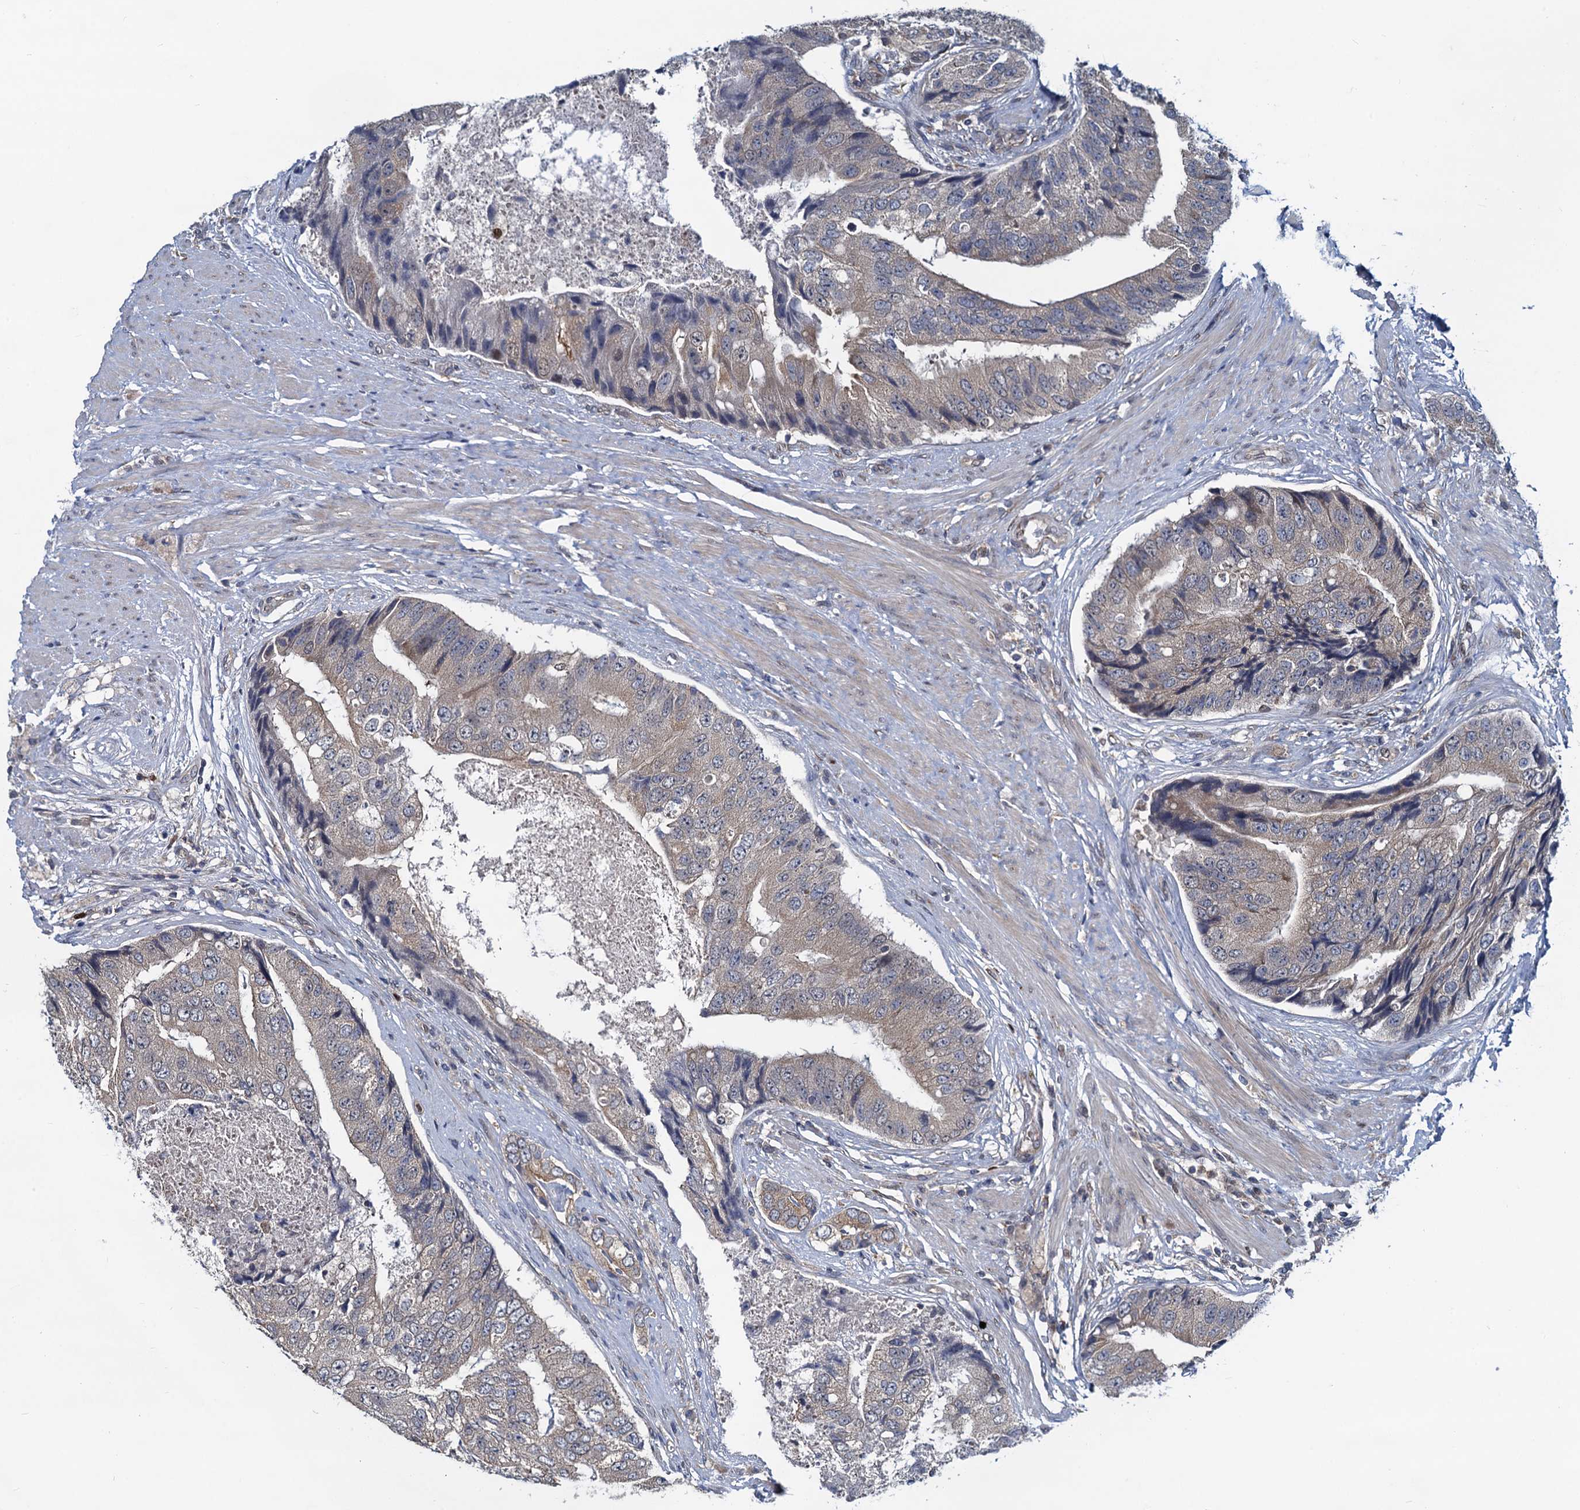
{"staining": {"intensity": "weak", "quantity": ">75%", "location": "cytoplasmic/membranous"}, "tissue": "prostate cancer", "cell_type": "Tumor cells", "image_type": "cancer", "snomed": [{"axis": "morphology", "description": "Adenocarcinoma, High grade"}, {"axis": "topography", "description": "Prostate"}], "caption": "This is a micrograph of immunohistochemistry staining of prostate cancer, which shows weak positivity in the cytoplasmic/membranous of tumor cells.", "gene": "RNF125", "patient": {"sex": "male", "age": 70}}